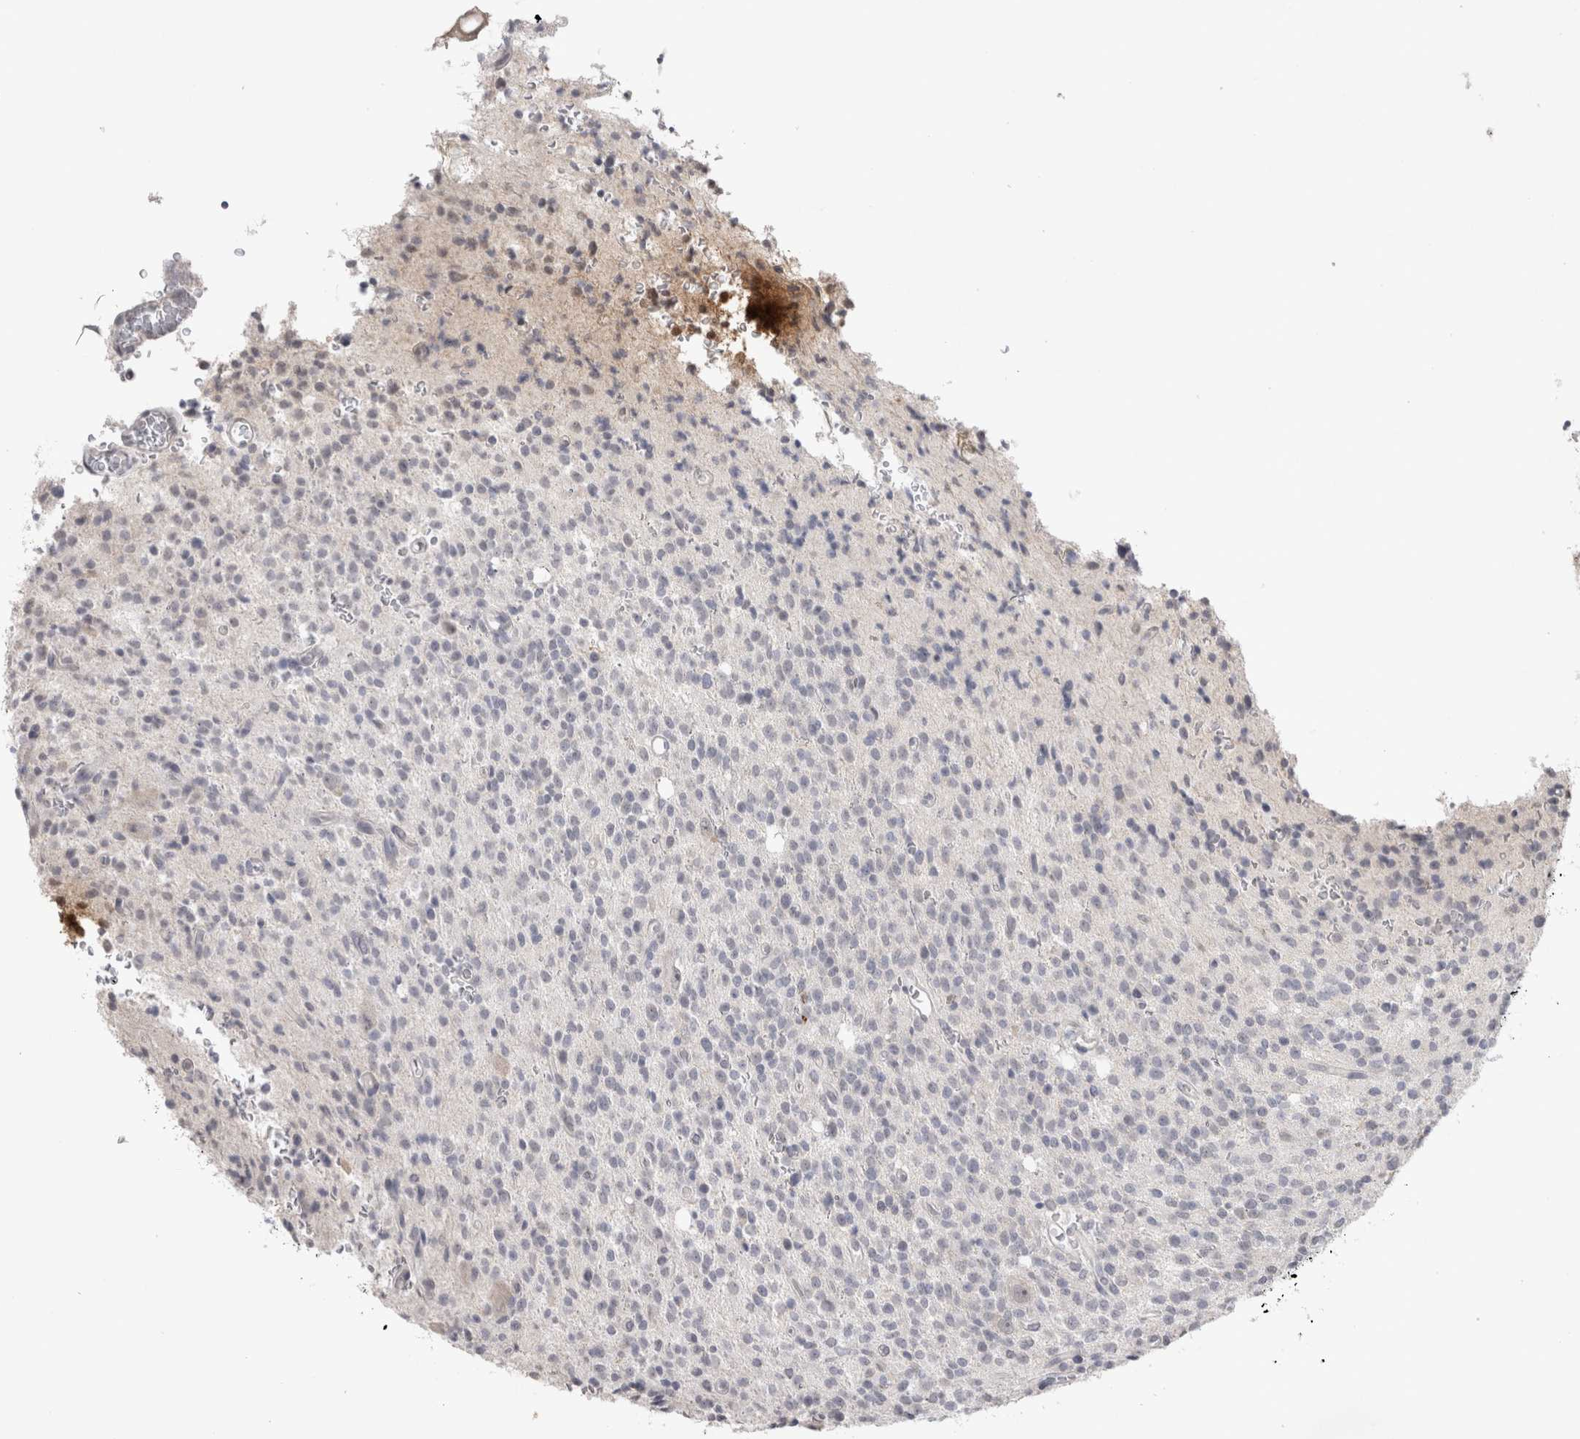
{"staining": {"intensity": "negative", "quantity": "none", "location": "none"}, "tissue": "glioma", "cell_type": "Tumor cells", "image_type": "cancer", "snomed": [{"axis": "morphology", "description": "Glioma, malignant, High grade"}, {"axis": "topography", "description": "Brain"}], "caption": "Immunohistochemistry (IHC) photomicrograph of neoplastic tissue: glioma stained with DAB shows no significant protein staining in tumor cells. The staining was performed using DAB (3,3'-diaminobenzidine) to visualize the protein expression in brown, while the nuclei were stained in blue with hematoxylin (Magnification: 20x).", "gene": "CDH13", "patient": {"sex": "male", "age": 34}}